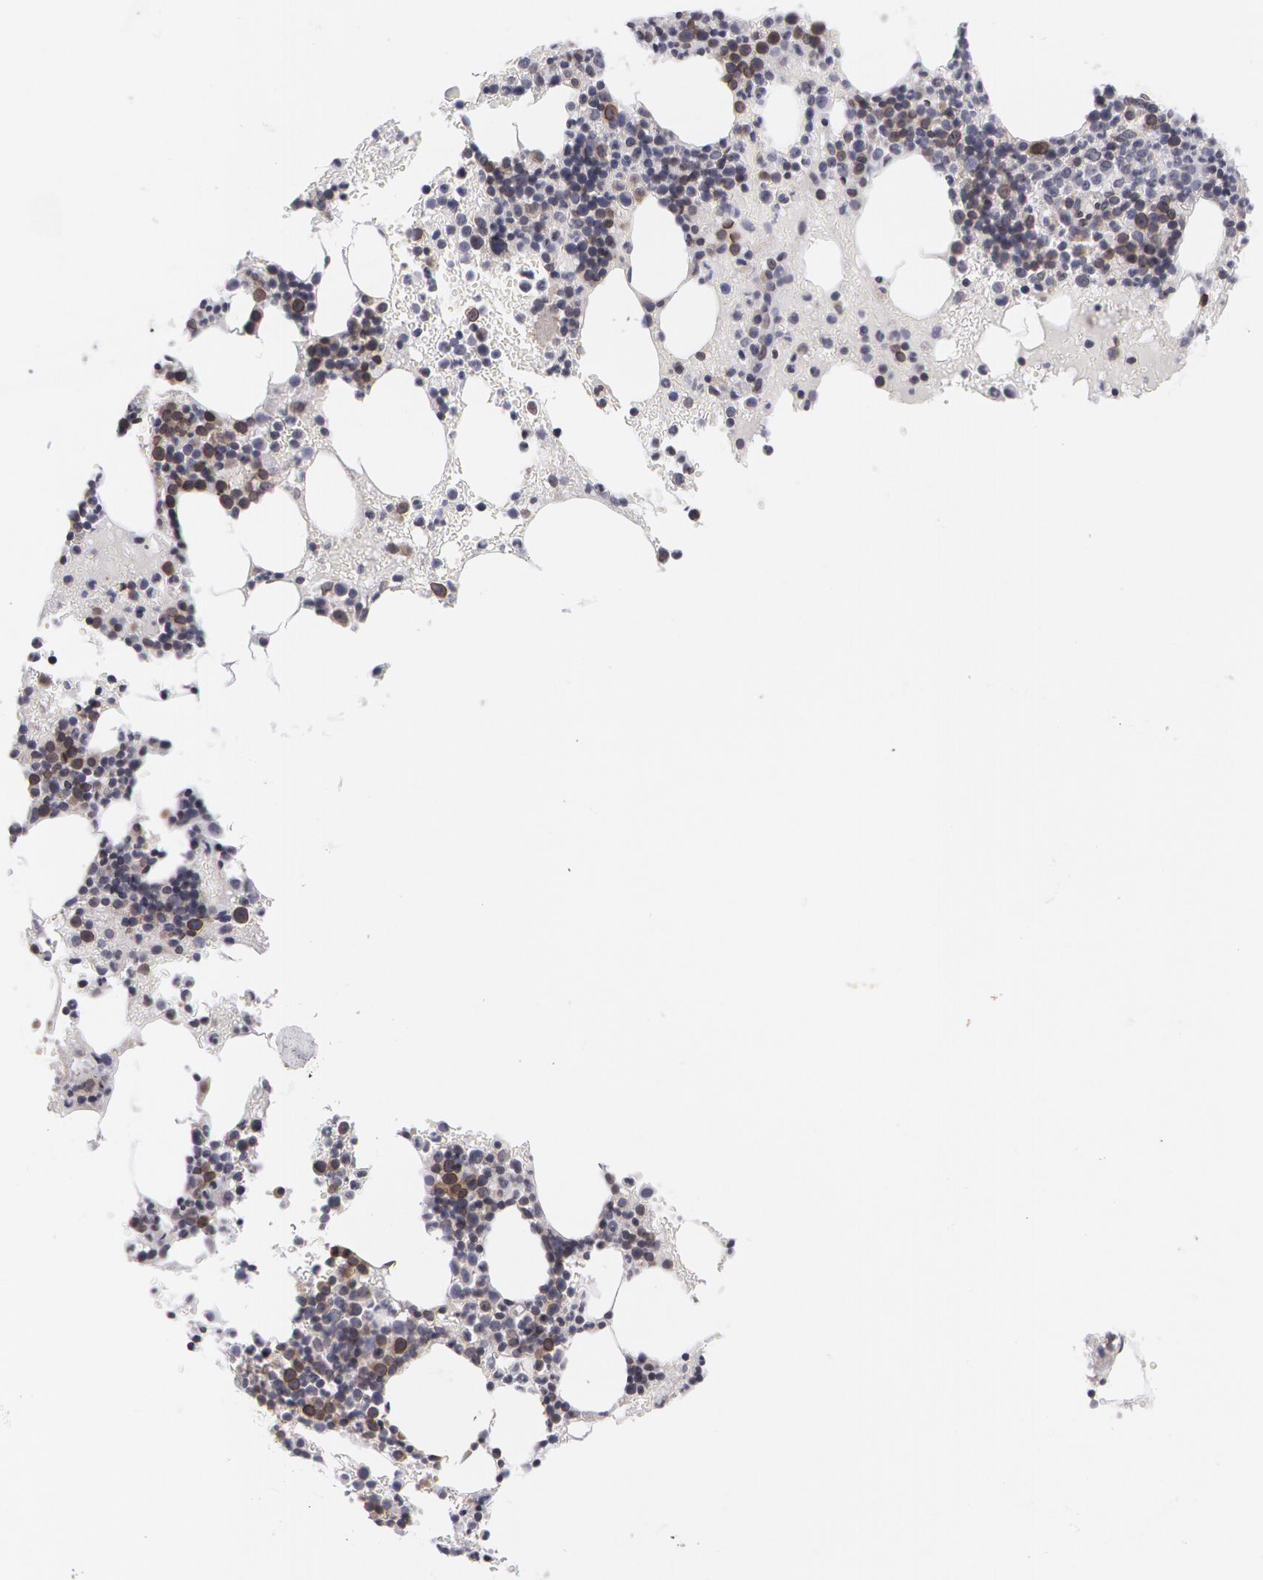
{"staining": {"intensity": "weak", "quantity": "<25%", "location": "nuclear"}, "tissue": "bone marrow", "cell_type": "Hematopoietic cells", "image_type": "normal", "snomed": [{"axis": "morphology", "description": "Normal tissue, NOS"}, {"axis": "topography", "description": "Bone marrow"}], "caption": "Photomicrograph shows no protein positivity in hematopoietic cells of unremarkable bone marrow.", "gene": "EMD", "patient": {"sex": "female", "age": 88}}